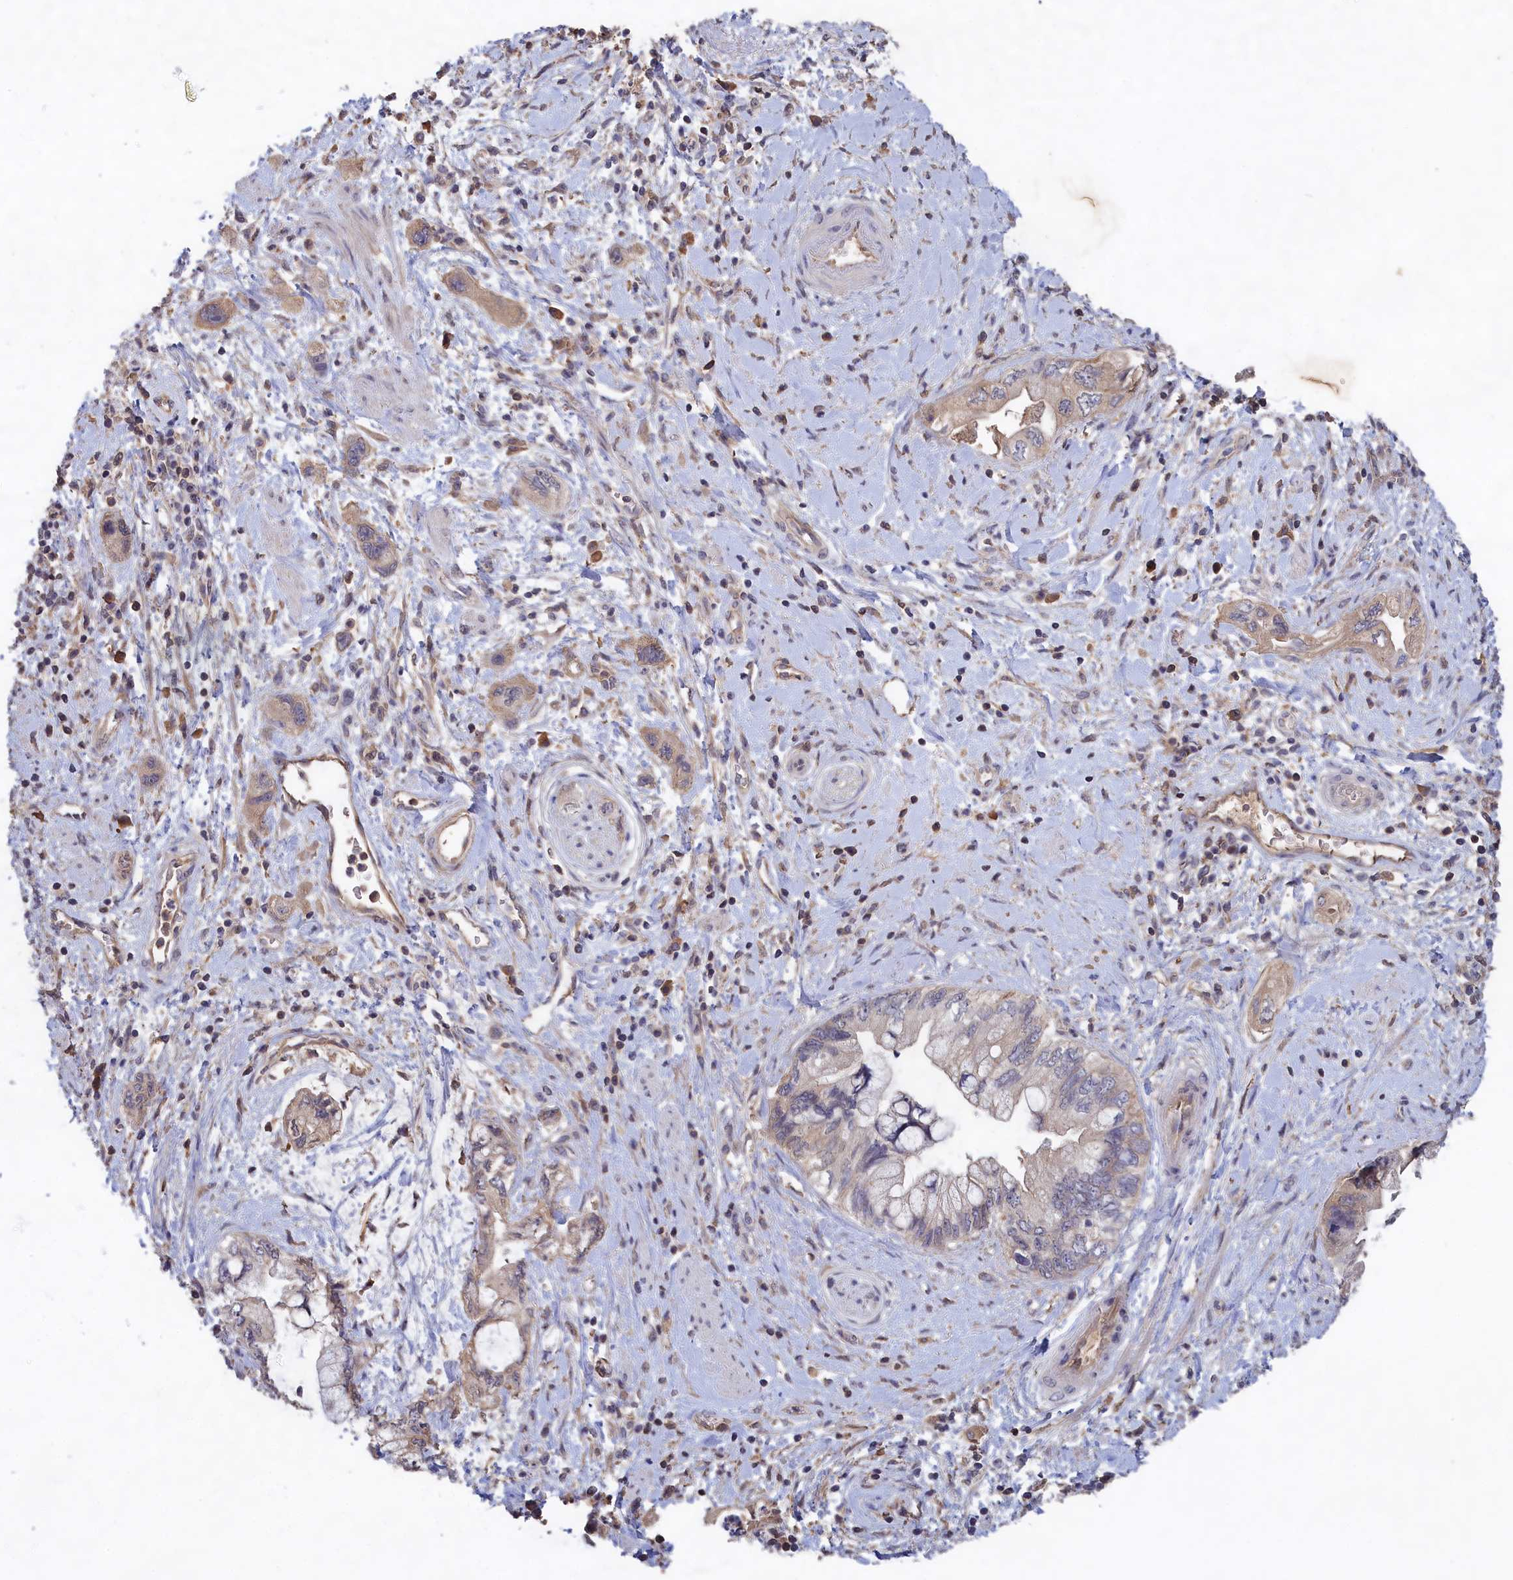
{"staining": {"intensity": "weak", "quantity": "<25%", "location": "cytoplasmic/membranous"}, "tissue": "pancreatic cancer", "cell_type": "Tumor cells", "image_type": "cancer", "snomed": [{"axis": "morphology", "description": "Adenocarcinoma, NOS"}, {"axis": "topography", "description": "Pancreas"}], "caption": "This is an immunohistochemistry (IHC) photomicrograph of pancreatic cancer. There is no expression in tumor cells.", "gene": "CELF5", "patient": {"sex": "female", "age": 73}}